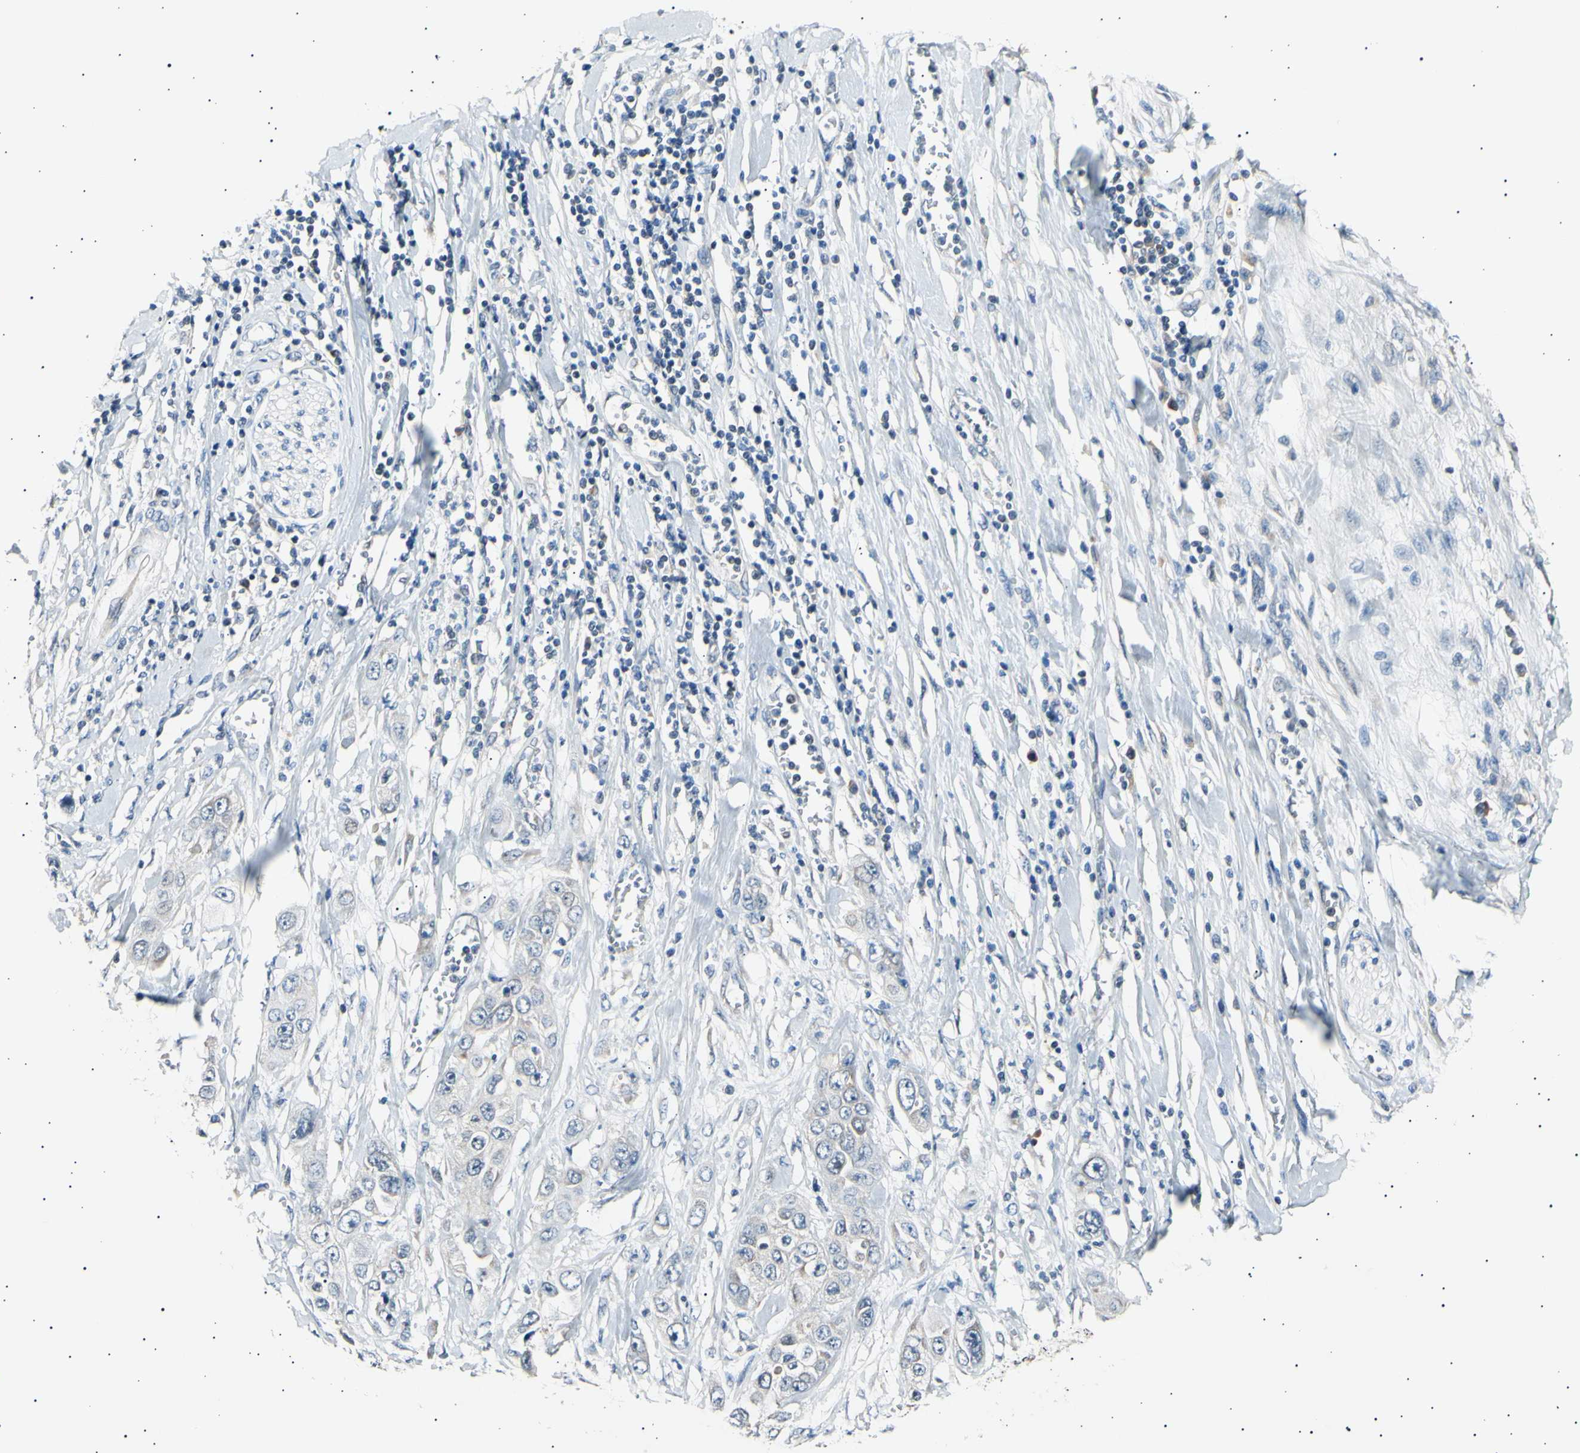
{"staining": {"intensity": "negative", "quantity": "none", "location": "none"}, "tissue": "pancreatic cancer", "cell_type": "Tumor cells", "image_type": "cancer", "snomed": [{"axis": "morphology", "description": "Adenocarcinoma, NOS"}, {"axis": "topography", "description": "Pancreas"}], "caption": "Immunohistochemical staining of pancreatic cancer (adenocarcinoma) exhibits no significant expression in tumor cells.", "gene": "ITGA6", "patient": {"sex": "female", "age": 70}}